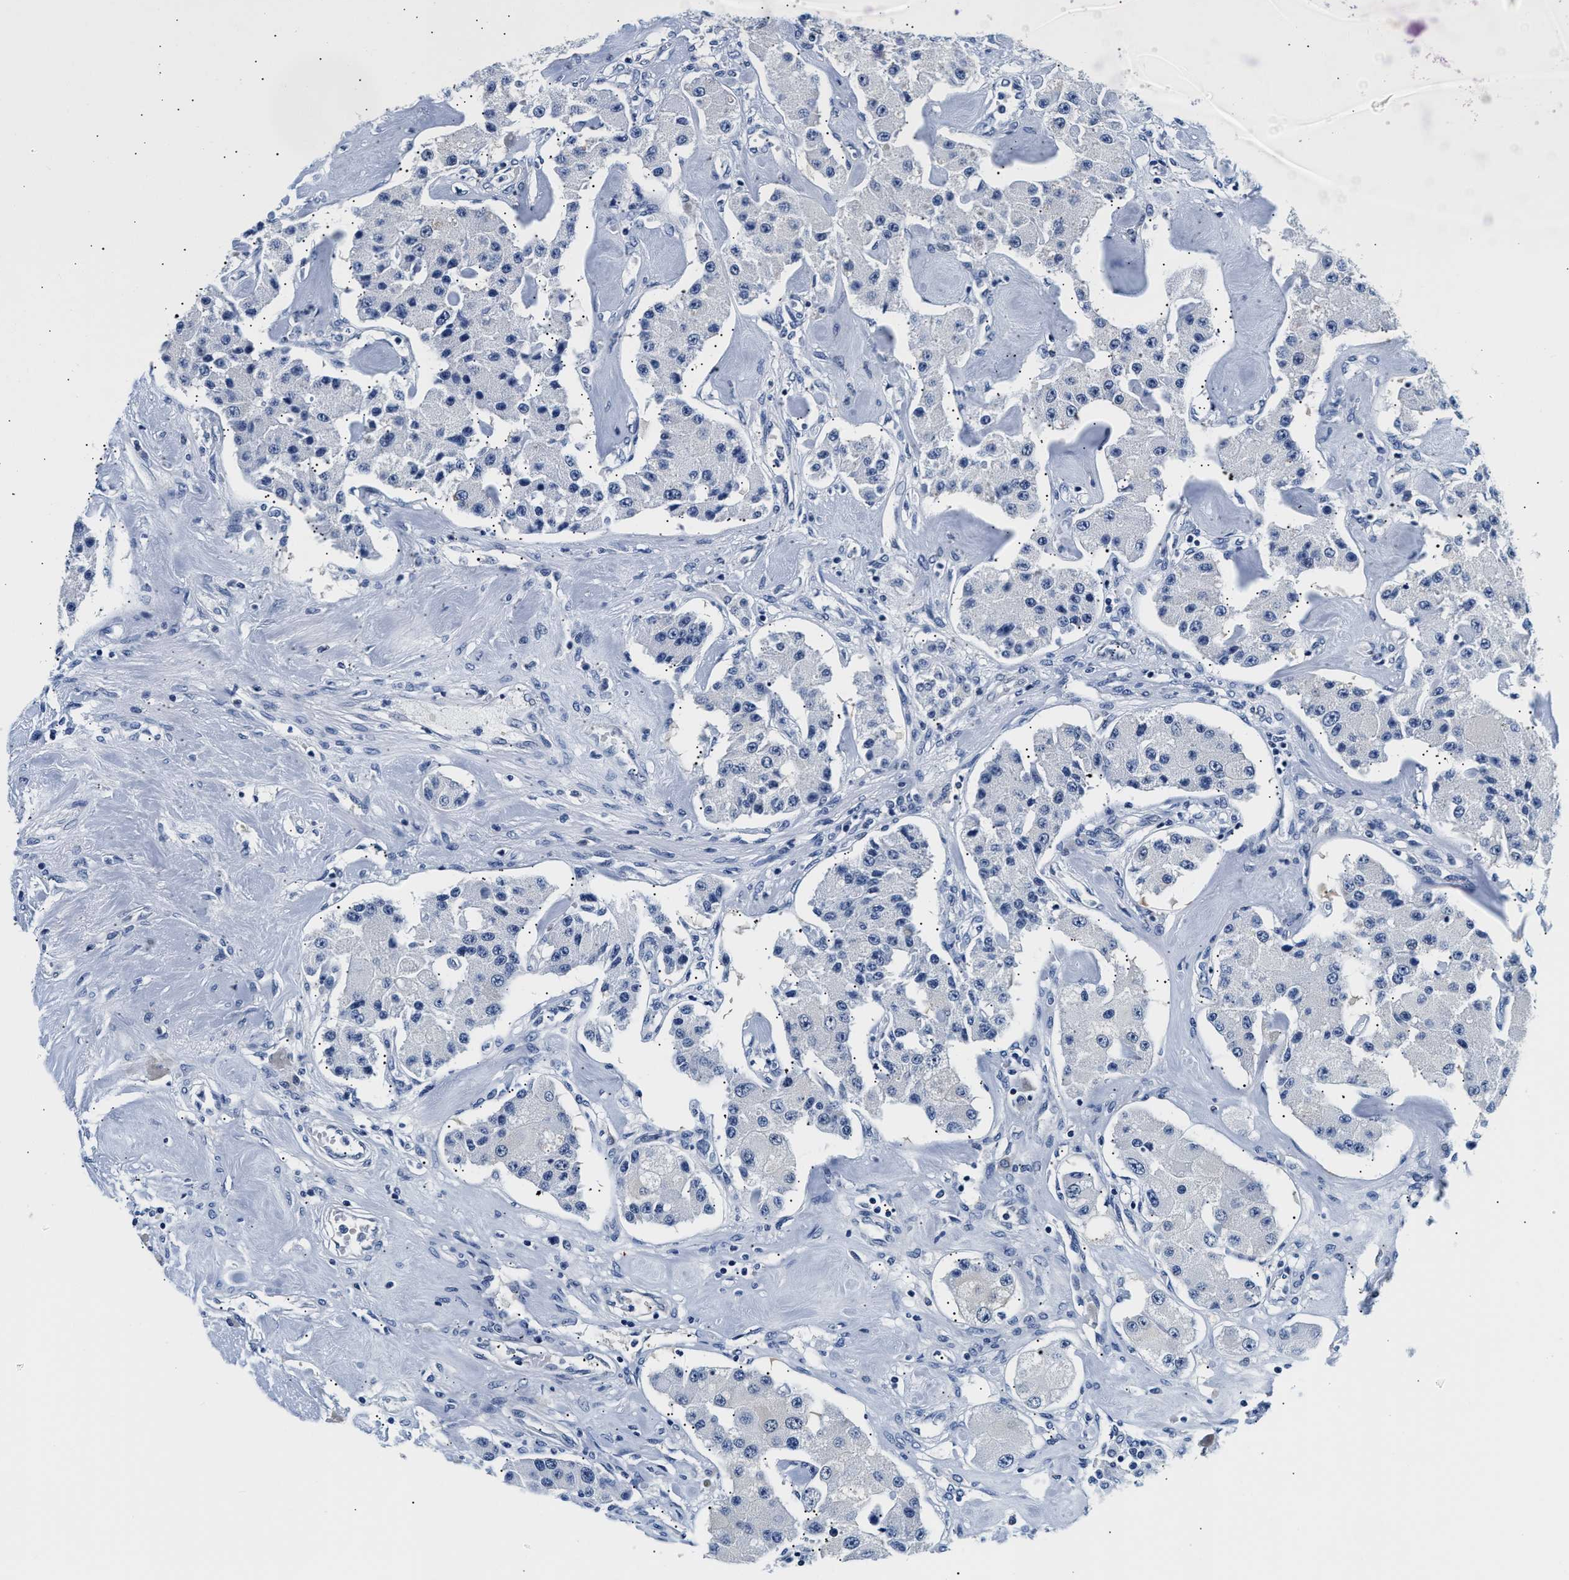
{"staining": {"intensity": "negative", "quantity": "none", "location": "none"}, "tissue": "carcinoid", "cell_type": "Tumor cells", "image_type": "cancer", "snomed": [{"axis": "morphology", "description": "Carcinoid, malignant, NOS"}, {"axis": "topography", "description": "Pancreas"}], "caption": "Immunohistochemistry of human carcinoid displays no expression in tumor cells. The staining was performed using DAB to visualize the protein expression in brown, while the nuclei were stained in blue with hematoxylin (Magnification: 20x).", "gene": "UCHL3", "patient": {"sex": "male", "age": 41}}